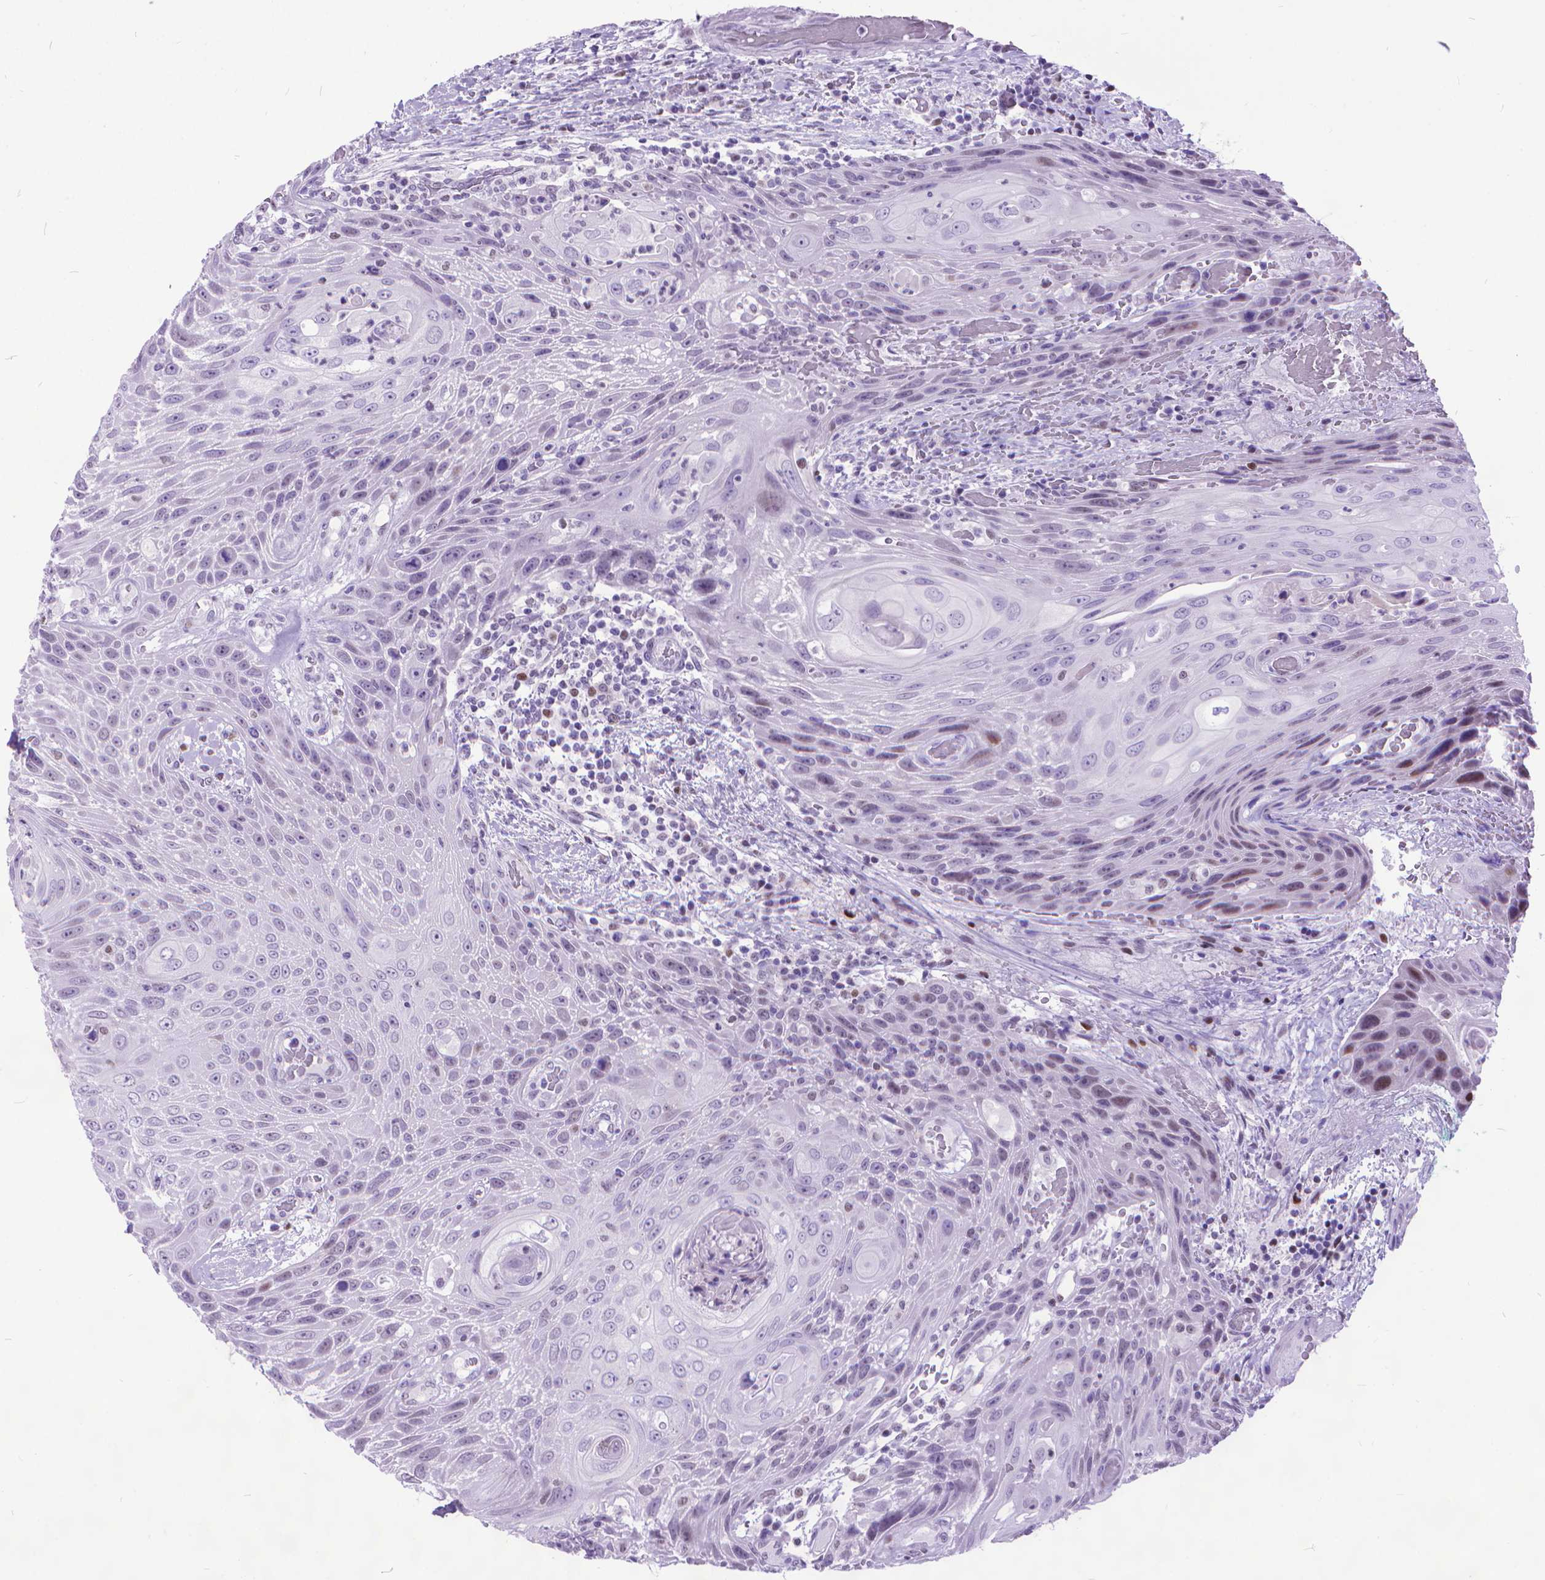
{"staining": {"intensity": "weak", "quantity": "<25%", "location": "nuclear"}, "tissue": "head and neck cancer", "cell_type": "Tumor cells", "image_type": "cancer", "snomed": [{"axis": "morphology", "description": "Squamous cell carcinoma, NOS"}, {"axis": "topography", "description": "Head-Neck"}], "caption": "Immunohistochemical staining of head and neck cancer demonstrates no significant expression in tumor cells. (DAB immunohistochemistry (IHC) visualized using brightfield microscopy, high magnification).", "gene": "POLE4", "patient": {"sex": "male", "age": 69}}